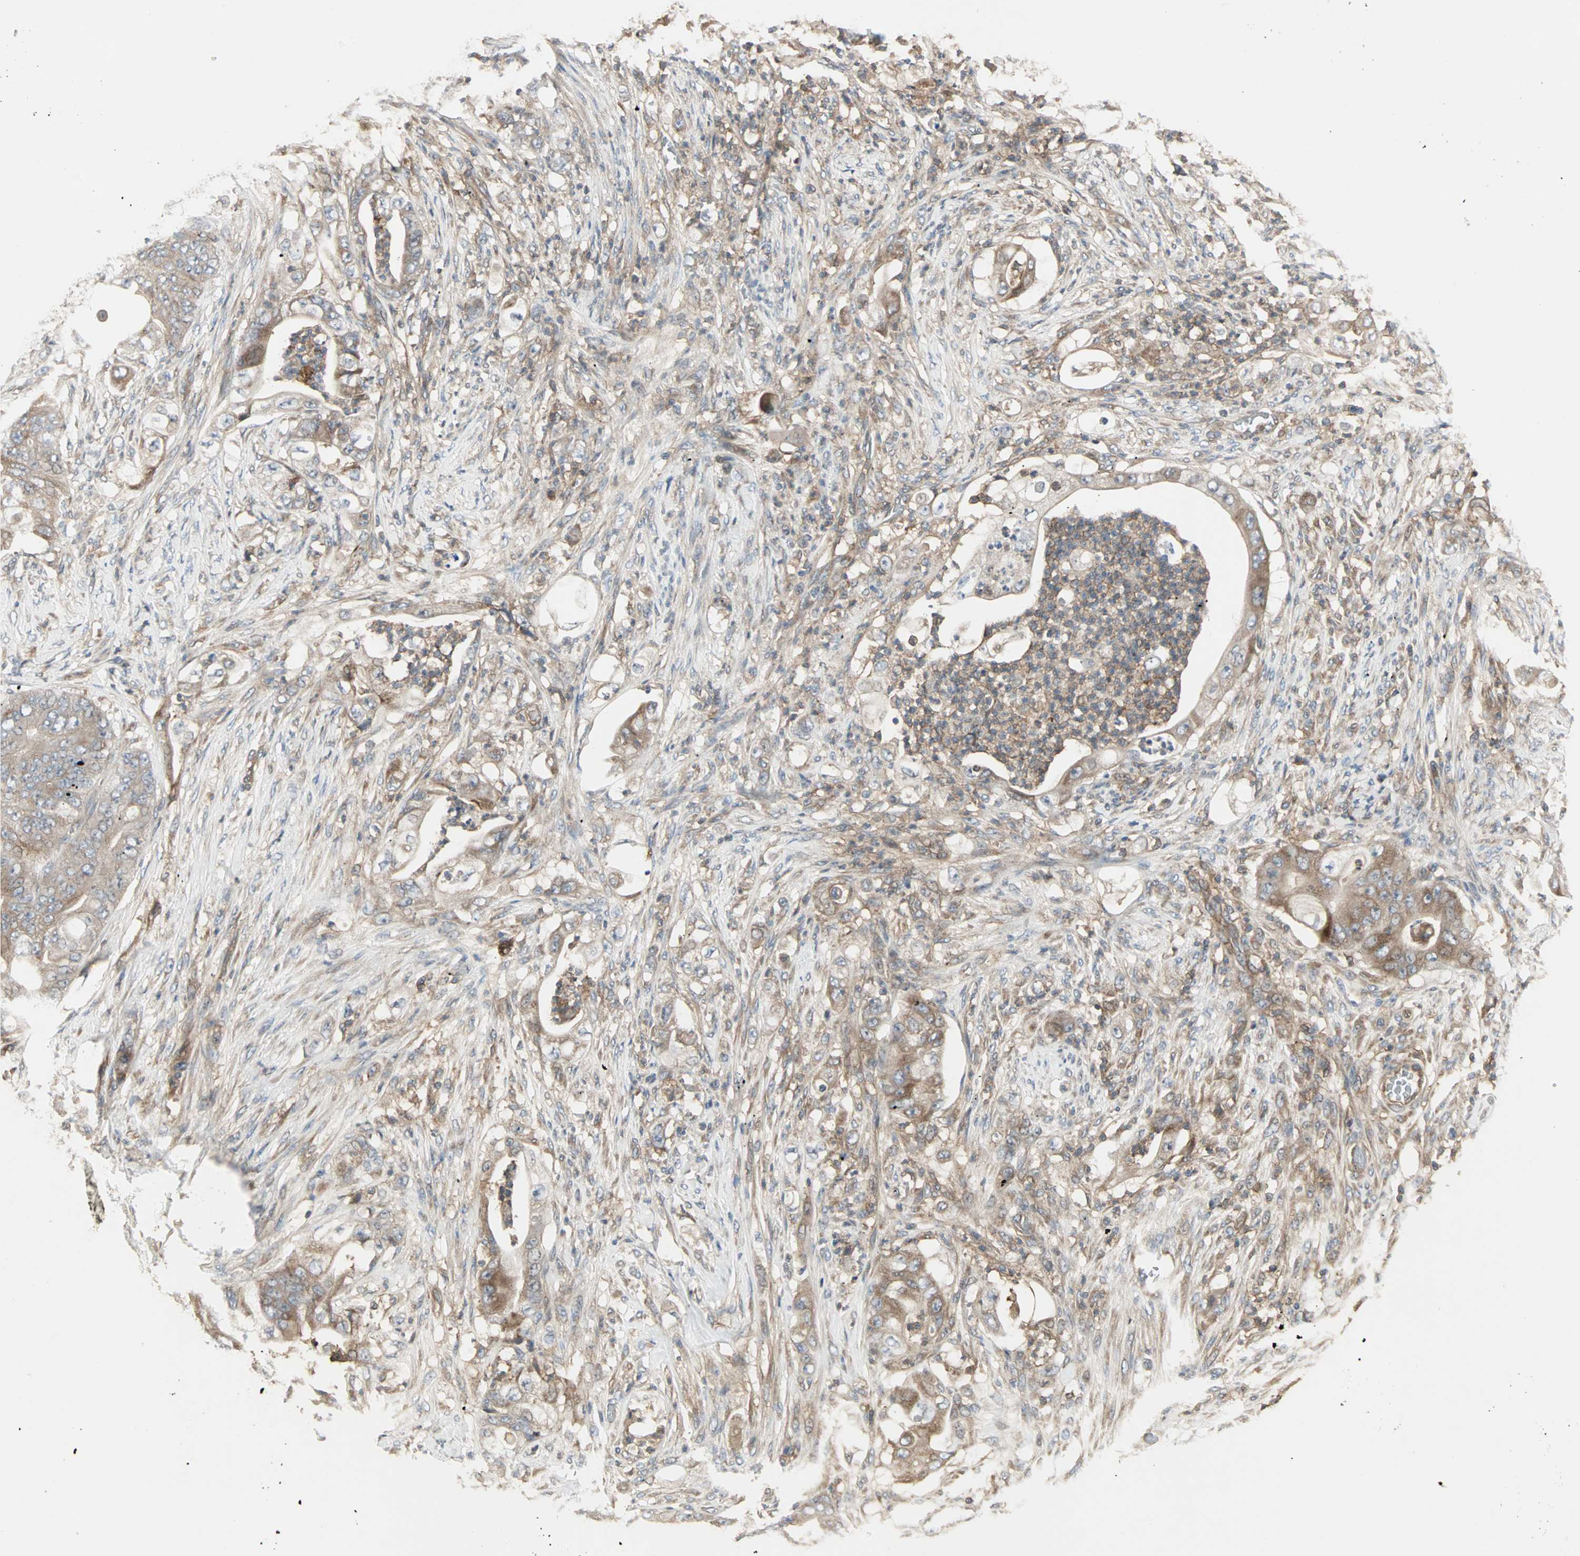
{"staining": {"intensity": "moderate", "quantity": ">75%", "location": "cytoplasmic/membranous"}, "tissue": "stomach cancer", "cell_type": "Tumor cells", "image_type": "cancer", "snomed": [{"axis": "morphology", "description": "Adenocarcinoma, NOS"}, {"axis": "topography", "description": "Stomach"}], "caption": "IHC staining of stomach cancer, which shows medium levels of moderate cytoplasmic/membranous expression in about >75% of tumor cells indicating moderate cytoplasmic/membranous protein staining. The staining was performed using DAB (brown) for protein detection and nuclei were counterstained in hematoxylin (blue).", "gene": "GNAI2", "patient": {"sex": "female", "age": 73}}